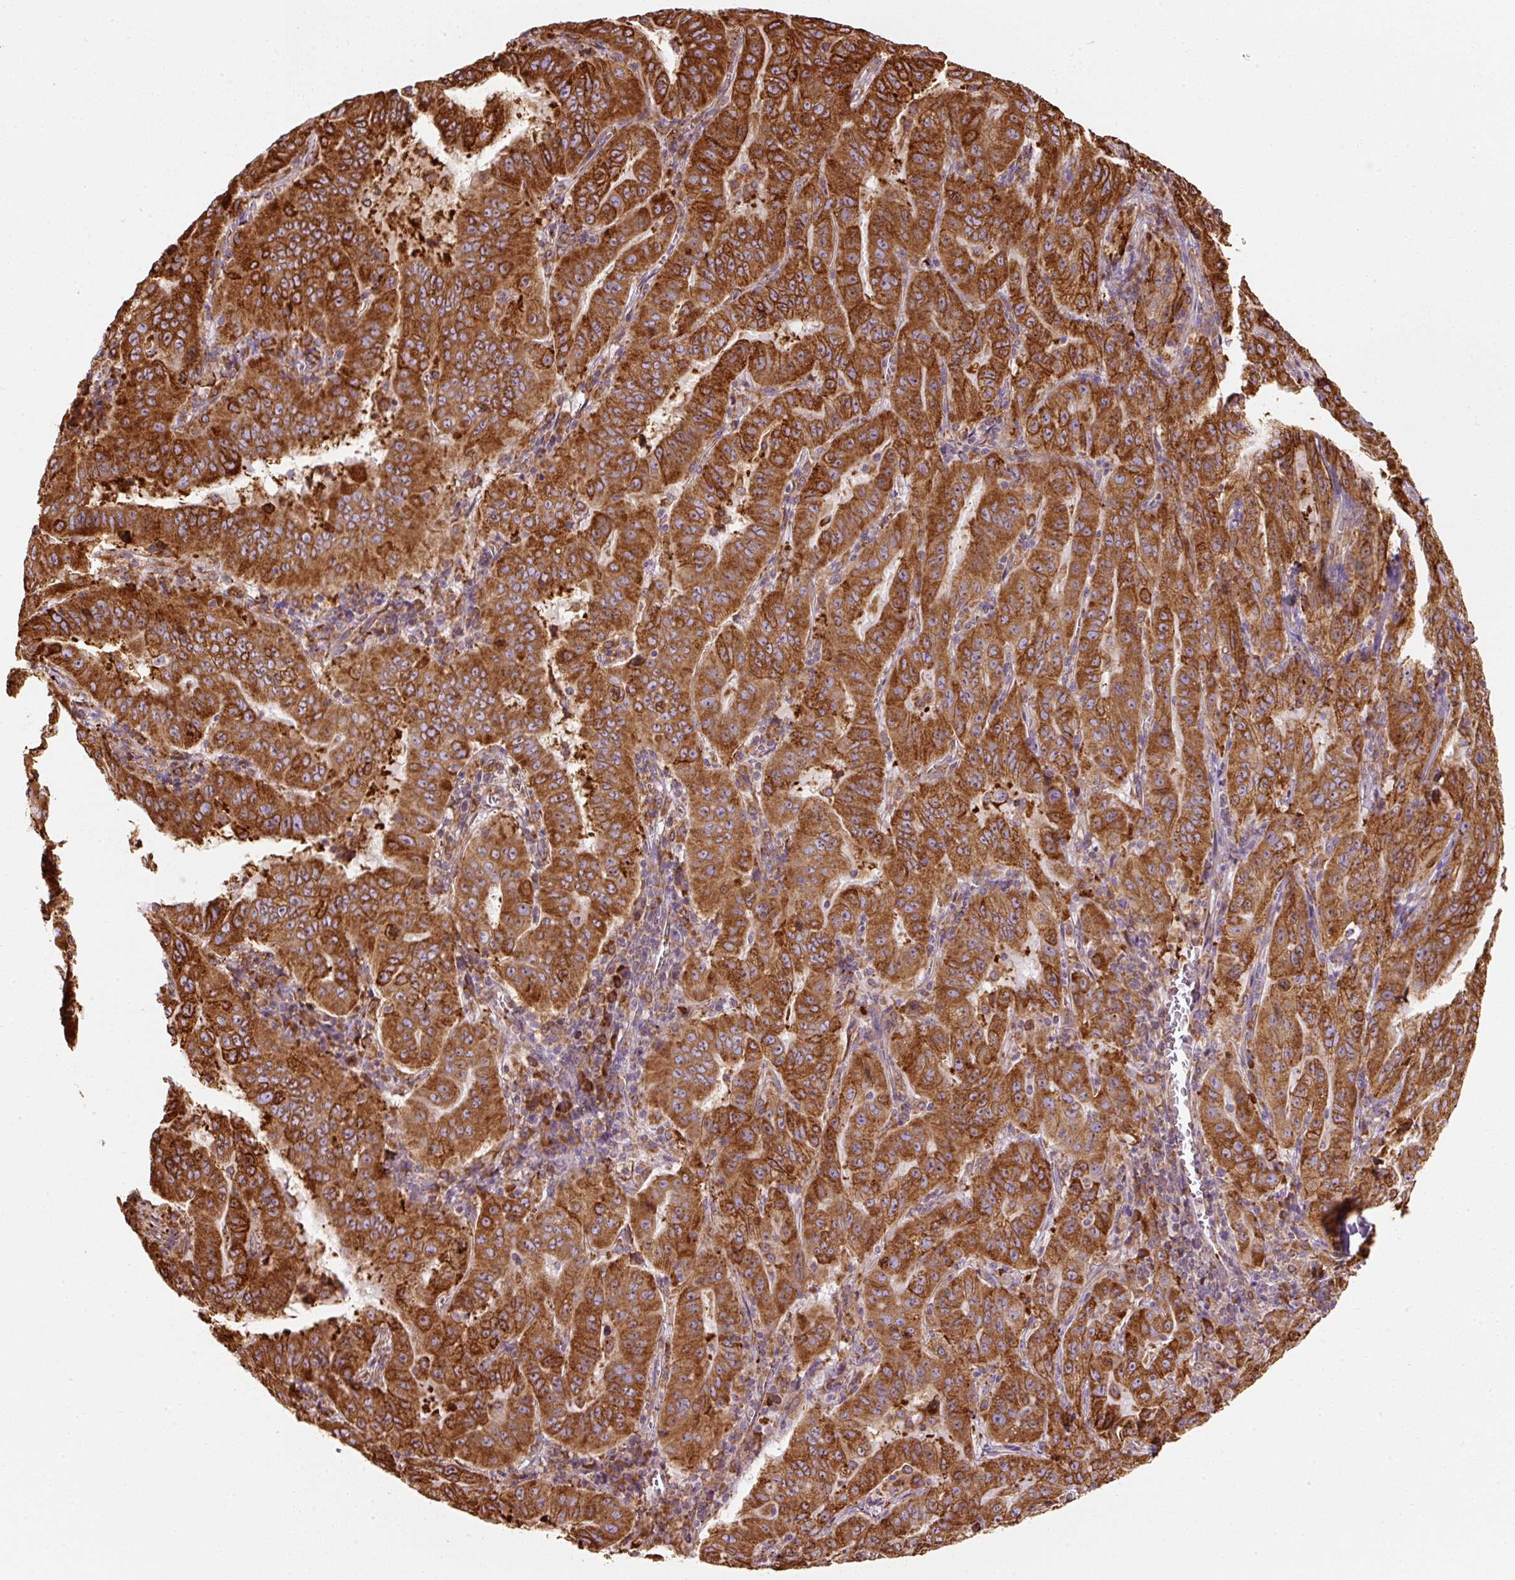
{"staining": {"intensity": "strong", "quantity": ">75%", "location": "cytoplasmic/membranous"}, "tissue": "pancreatic cancer", "cell_type": "Tumor cells", "image_type": "cancer", "snomed": [{"axis": "morphology", "description": "Adenocarcinoma, NOS"}, {"axis": "topography", "description": "Pancreas"}], "caption": "Human pancreatic cancer stained with a protein marker exhibits strong staining in tumor cells.", "gene": "PRKCSH", "patient": {"sex": "male", "age": 63}}